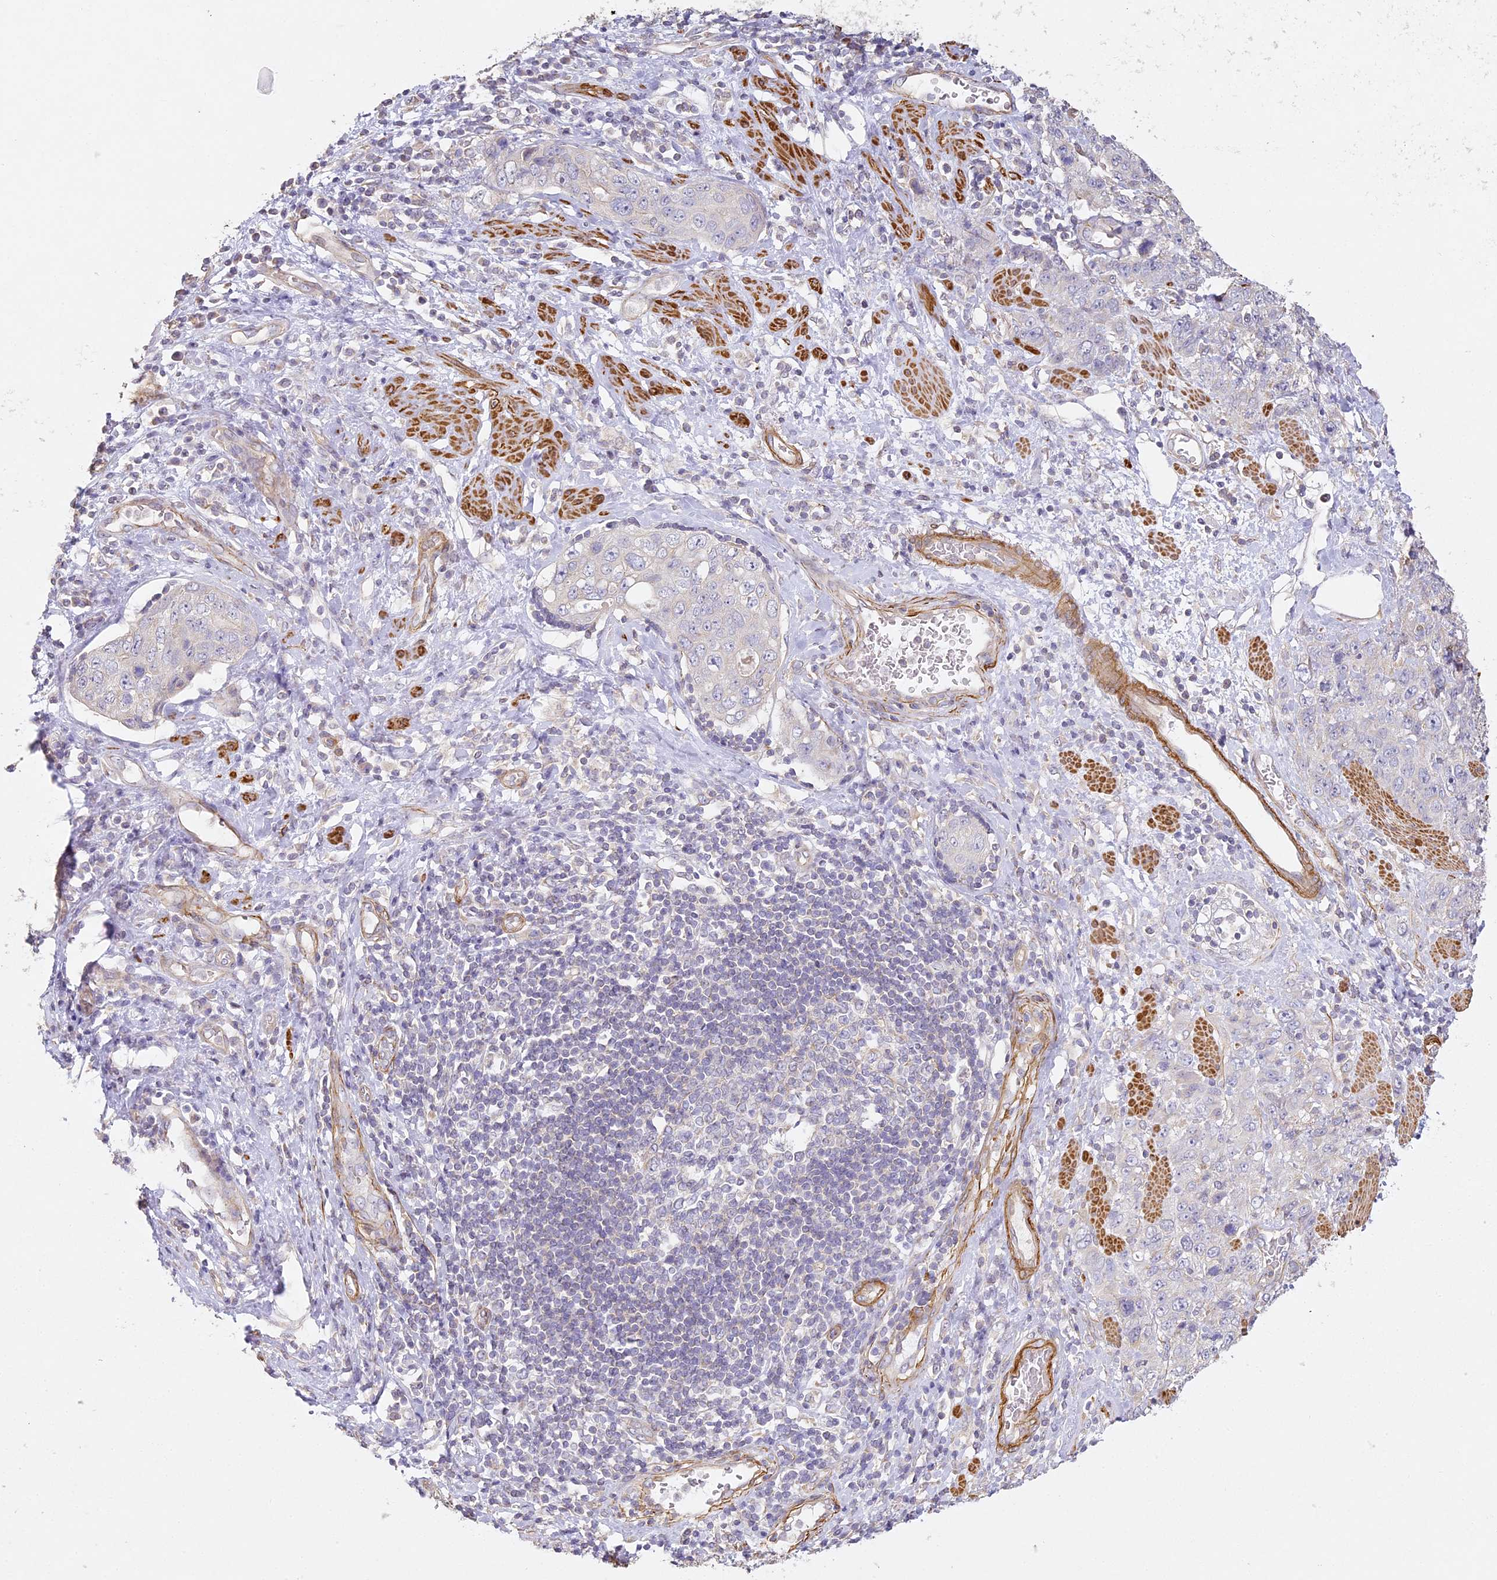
{"staining": {"intensity": "negative", "quantity": "none", "location": "none"}, "tissue": "stomach cancer", "cell_type": "Tumor cells", "image_type": "cancer", "snomed": [{"axis": "morphology", "description": "Adenocarcinoma, NOS"}, {"axis": "topography", "description": "Stomach"}], "caption": "Immunohistochemistry (IHC) image of neoplastic tissue: human stomach cancer (adenocarcinoma) stained with DAB (3,3'-diaminobenzidine) exhibits no significant protein staining in tumor cells.", "gene": "MED28", "patient": {"sex": "male", "age": 48}}